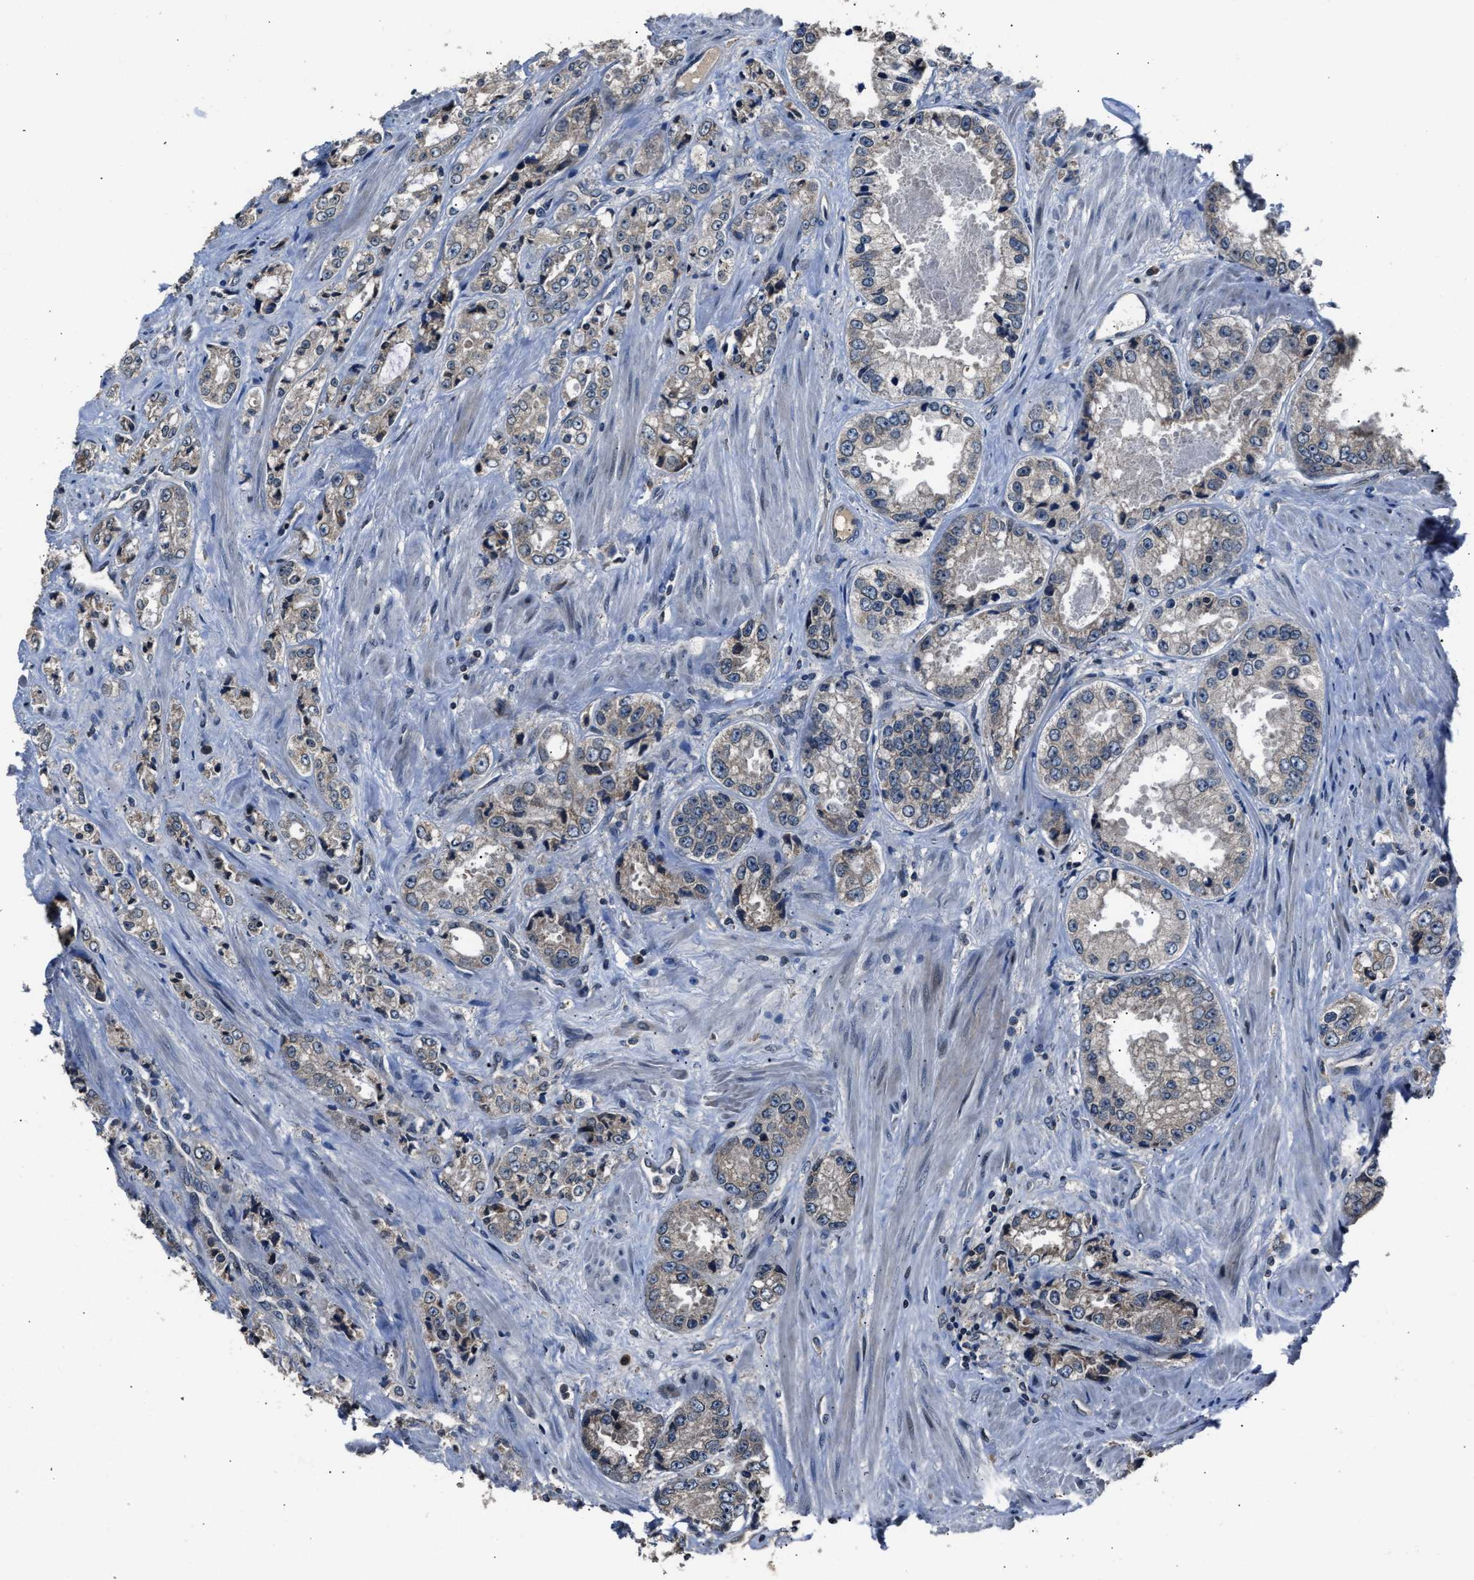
{"staining": {"intensity": "weak", "quantity": "<25%", "location": "cytoplasmic/membranous"}, "tissue": "prostate cancer", "cell_type": "Tumor cells", "image_type": "cancer", "snomed": [{"axis": "morphology", "description": "Adenocarcinoma, High grade"}, {"axis": "topography", "description": "Prostate"}], "caption": "Immunohistochemistry of human prostate adenocarcinoma (high-grade) shows no positivity in tumor cells. The staining was performed using DAB to visualize the protein expression in brown, while the nuclei were stained in blue with hematoxylin (Magnification: 20x).", "gene": "TNRC18", "patient": {"sex": "male", "age": 61}}